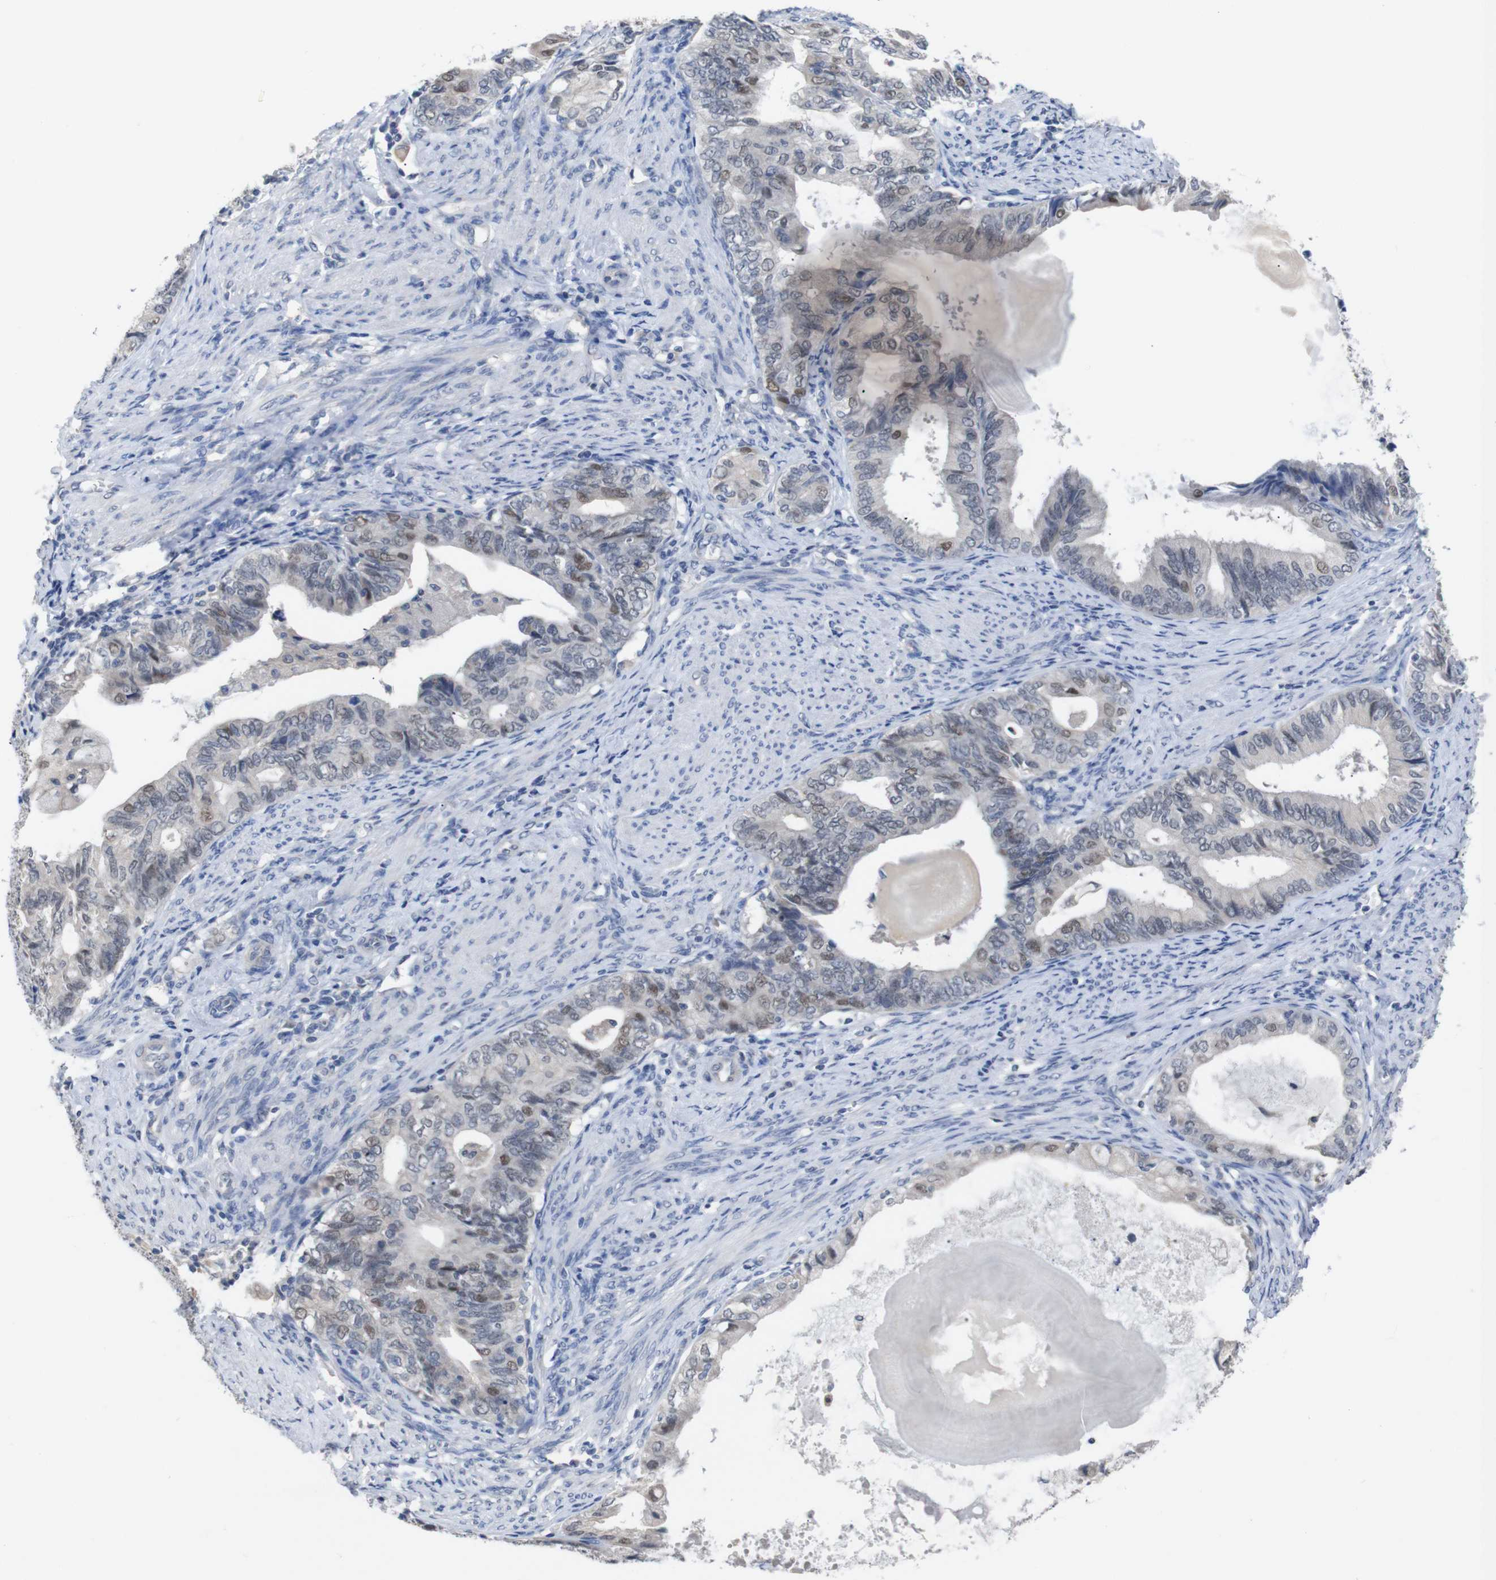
{"staining": {"intensity": "moderate", "quantity": "<25%", "location": "nuclear"}, "tissue": "endometrial cancer", "cell_type": "Tumor cells", "image_type": "cancer", "snomed": [{"axis": "morphology", "description": "Adenocarcinoma, NOS"}, {"axis": "topography", "description": "Endometrium"}], "caption": "Protein expression analysis of human endometrial cancer reveals moderate nuclear positivity in about <25% of tumor cells.", "gene": "HNF1A", "patient": {"sex": "female", "age": 86}}